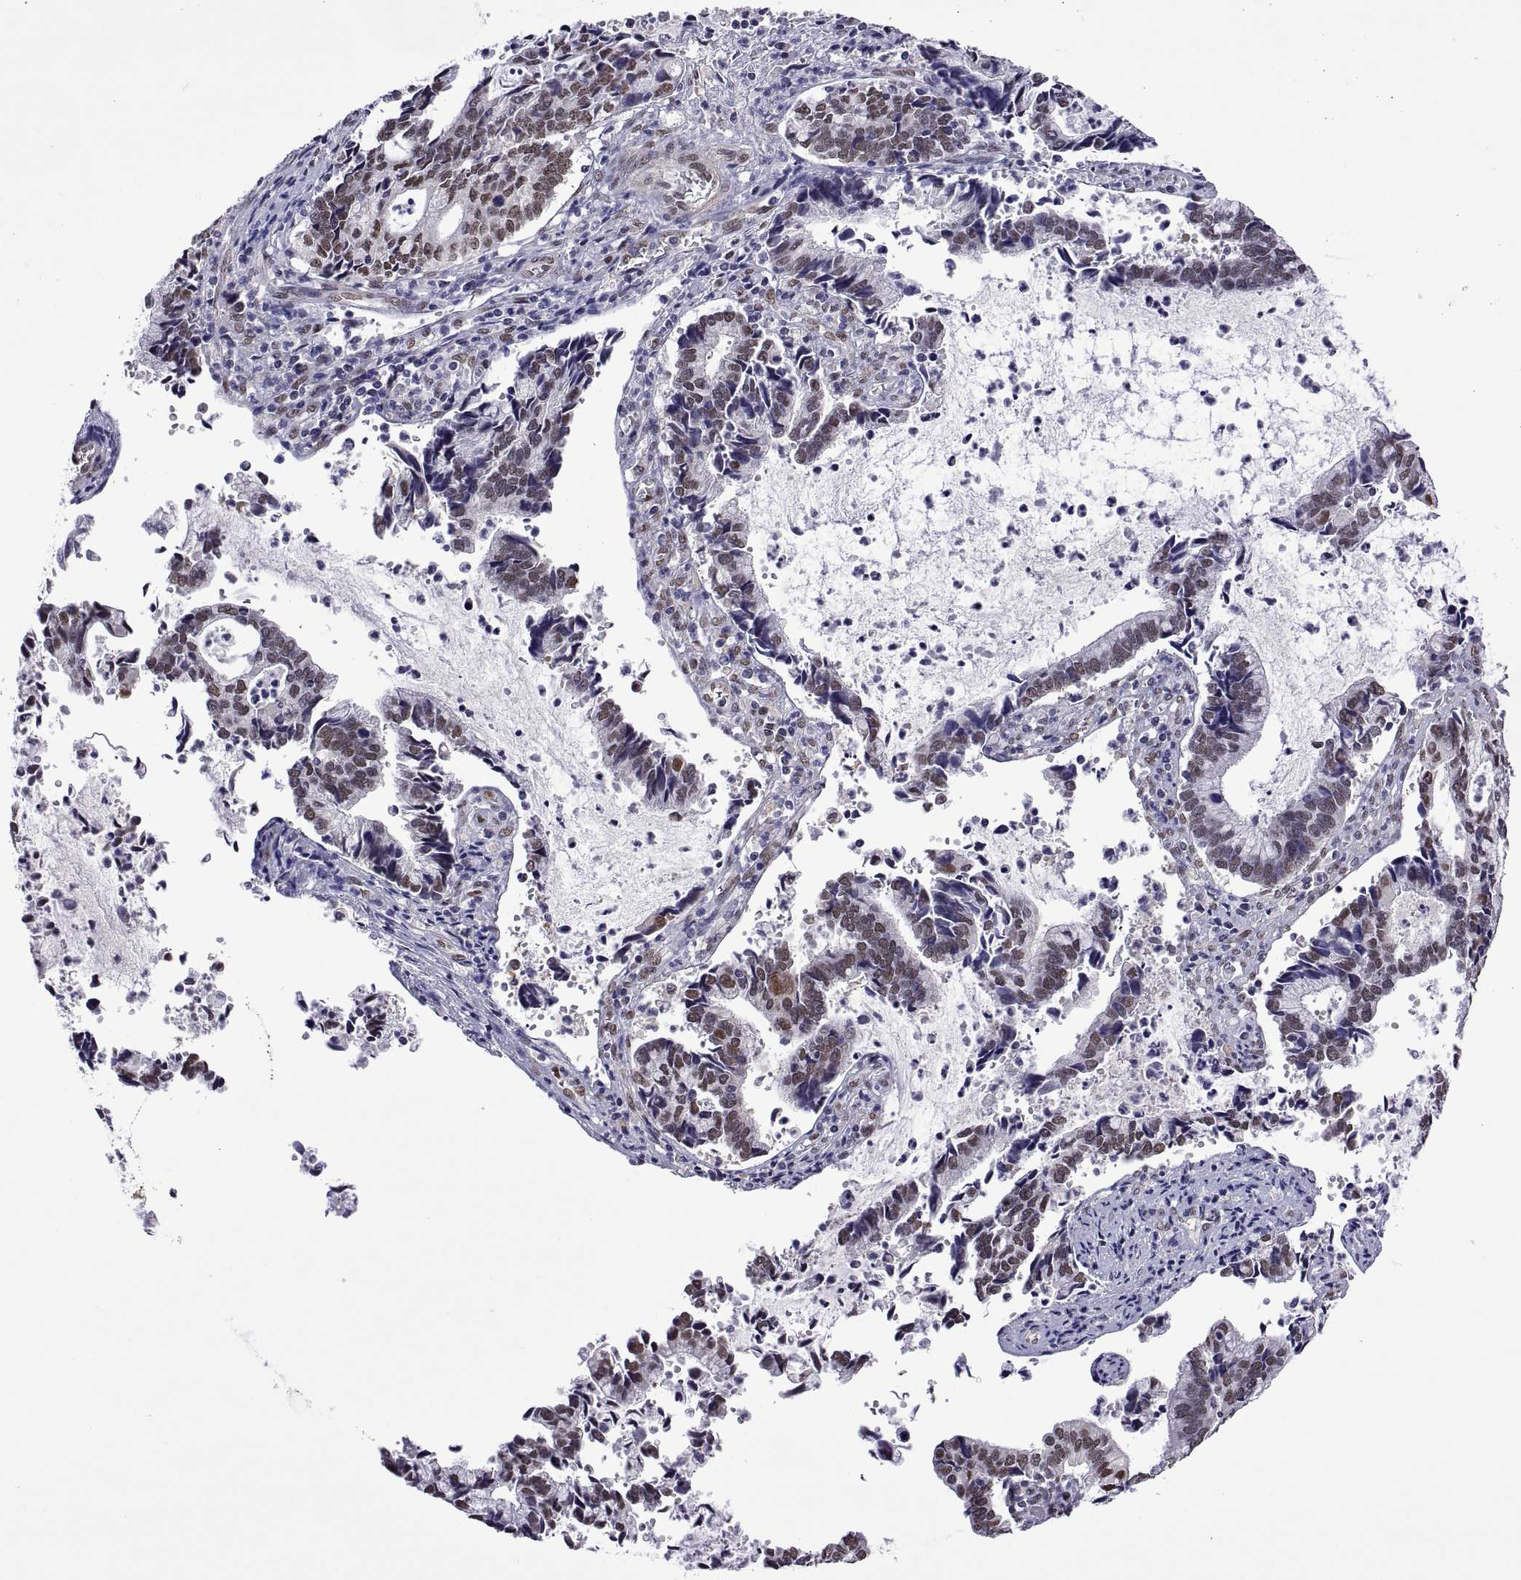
{"staining": {"intensity": "weak", "quantity": "25%-75%", "location": "nuclear"}, "tissue": "cervical cancer", "cell_type": "Tumor cells", "image_type": "cancer", "snomed": [{"axis": "morphology", "description": "Adenocarcinoma, NOS"}, {"axis": "topography", "description": "Cervix"}], "caption": "Protein expression analysis of human cervical cancer reveals weak nuclear staining in approximately 25%-75% of tumor cells.", "gene": "NR4A1", "patient": {"sex": "female", "age": 42}}